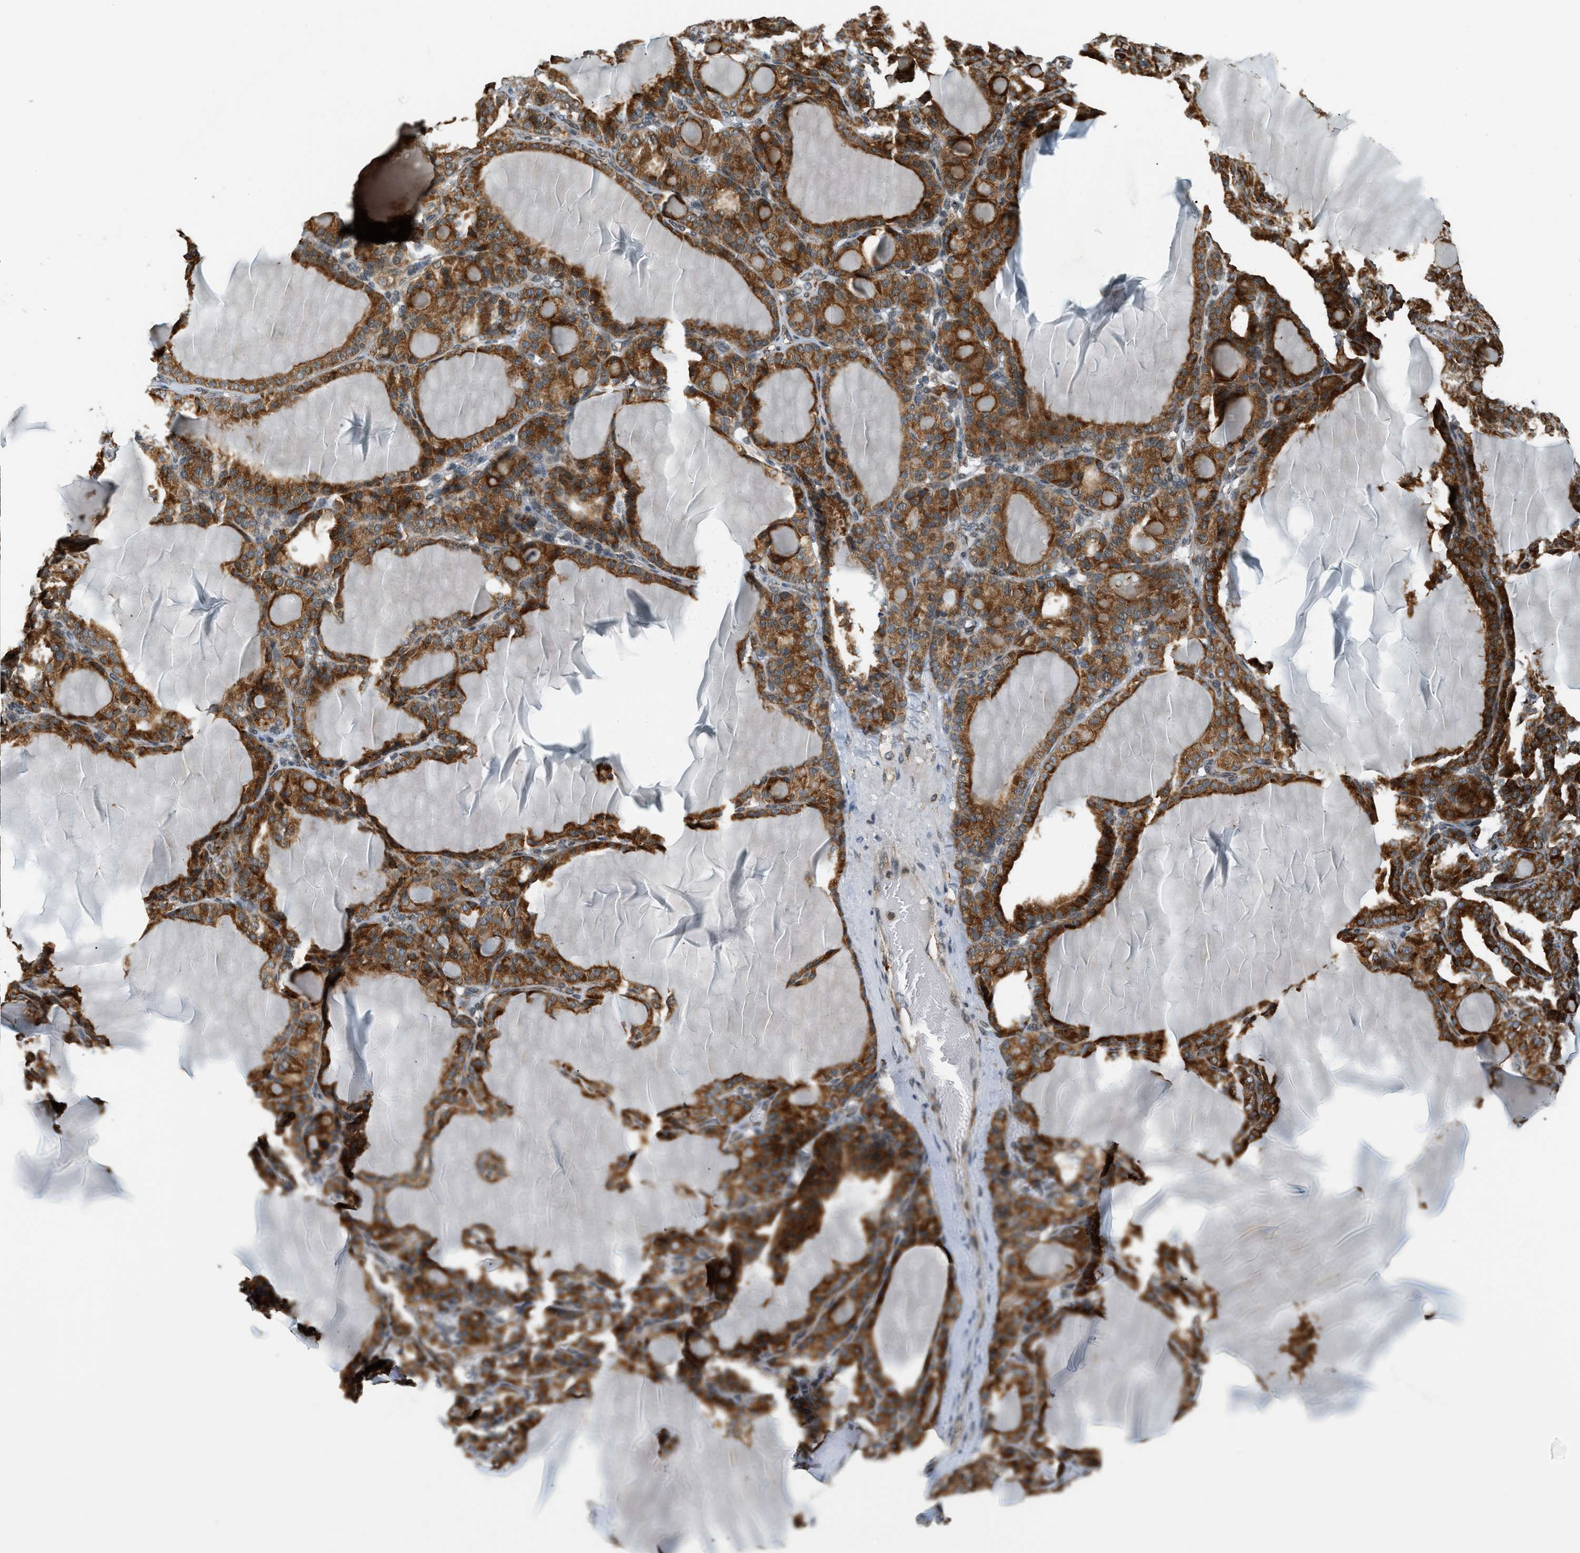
{"staining": {"intensity": "strong", "quantity": ">75%", "location": "cytoplasmic/membranous"}, "tissue": "thyroid gland", "cell_type": "Glandular cells", "image_type": "normal", "snomed": [{"axis": "morphology", "description": "Normal tissue, NOS"}, {"axis": "topography", "description": "Thyroid gland"}], "caption": "A photomicrograph of human thyroid gland stained for a protein displays strong cytoplasmic/membranous brown staining in glandular cells.", "gene": "SEMA4D", "patient": {"sex": "female", "age": 28}}